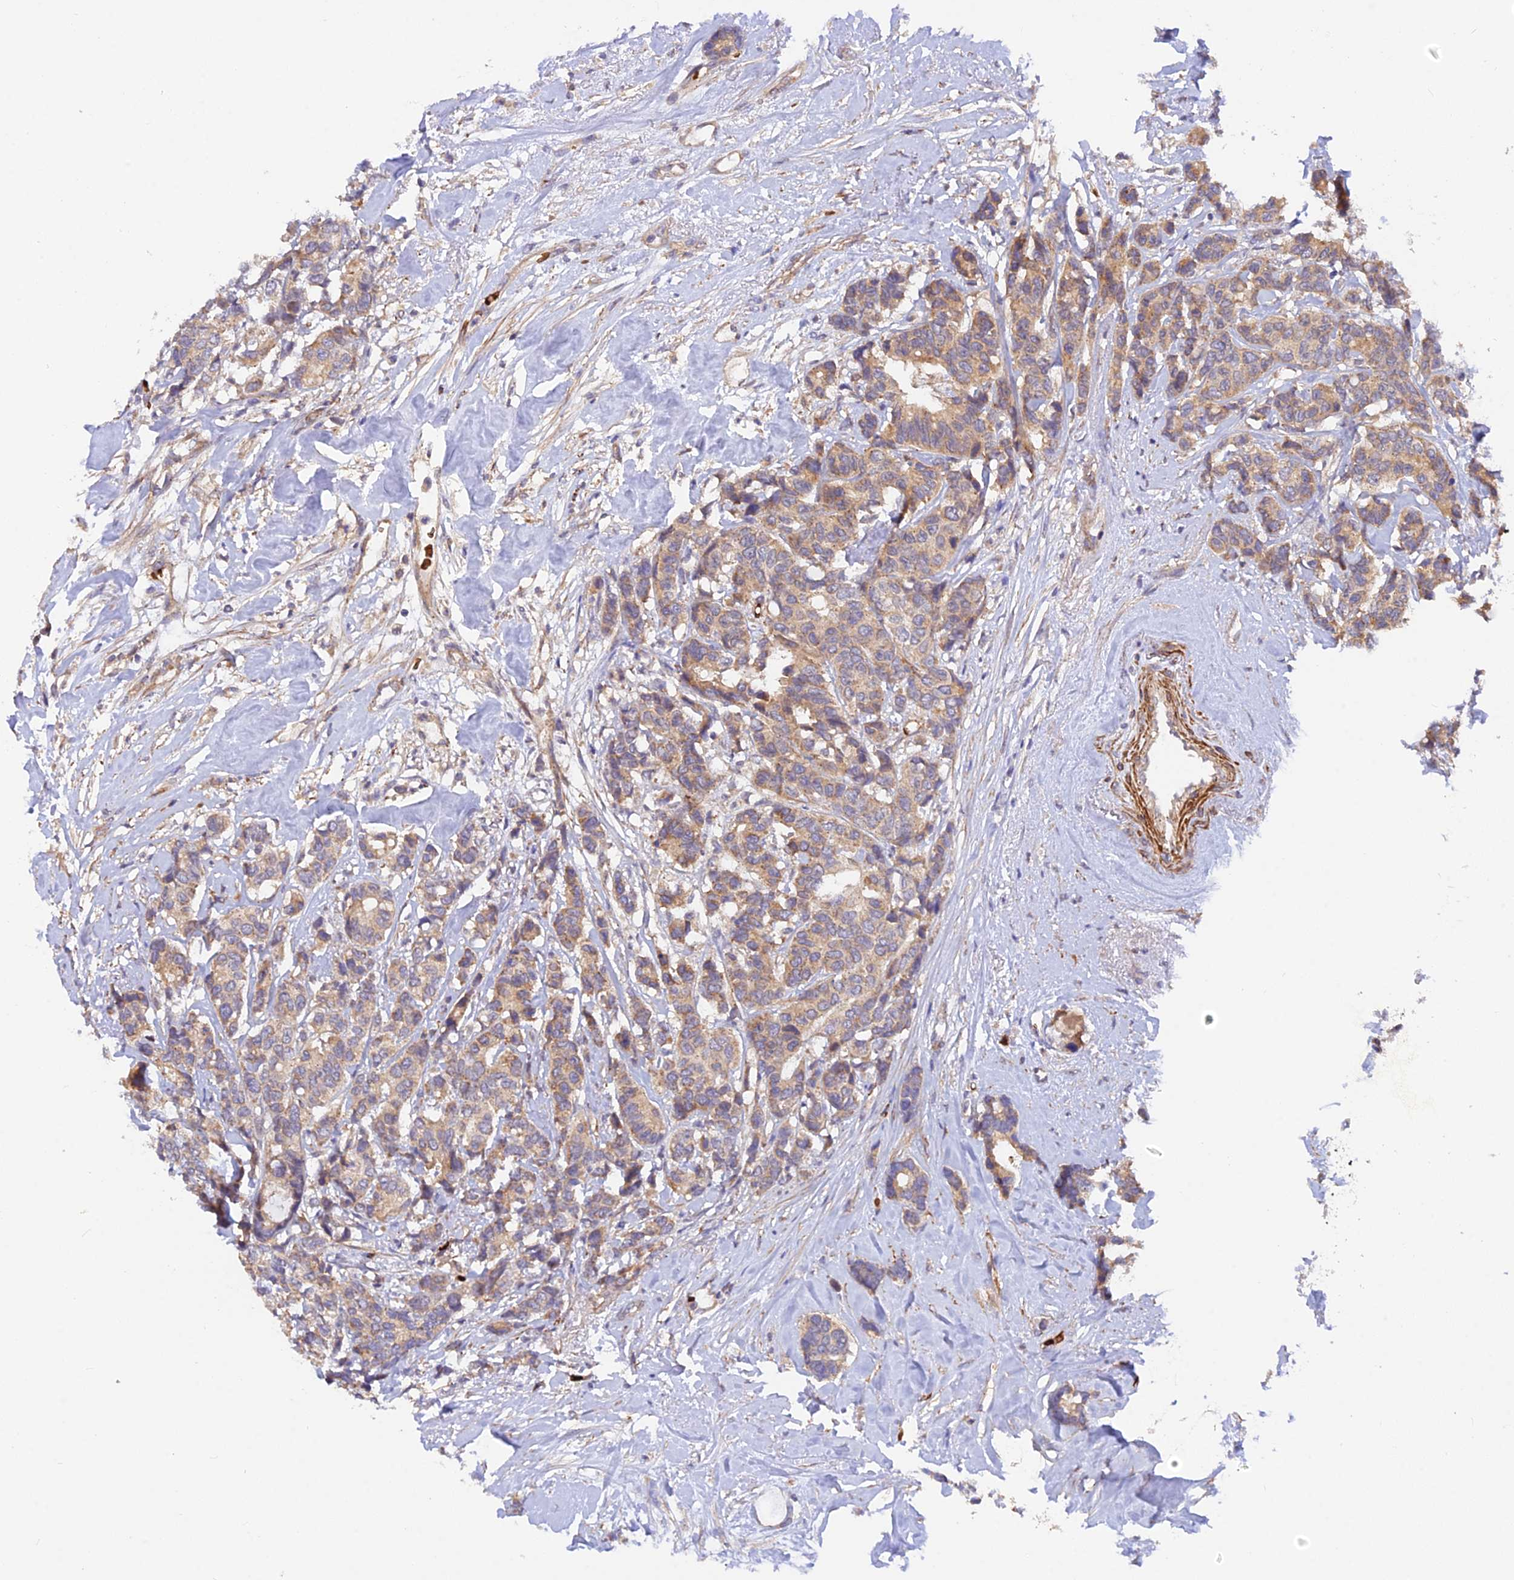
{"staining": {"intensity": "moderate", "quantity": ">75%", "location": "cytoplasmic/membranous"}, "tissue": "breast cancer", "cell_type": "Tumor cells", "image_type": "cancer", "snomed": [{"axis": "morphology", "description": "Duct carcinoma"}, {"axis": "topography", "description": "Breast"}], "caption": "Immunohistochemistry (IHC) (DAB (3,3'-diaminobenzidine)) staining of human infiltrating ductal carcinoma (breast) shows moderate cytoplasmic/membranous protein staining in about >75% of tumor cells.", "gene": "WDFY4", "patient": {"sex": "female", "age": 87}}